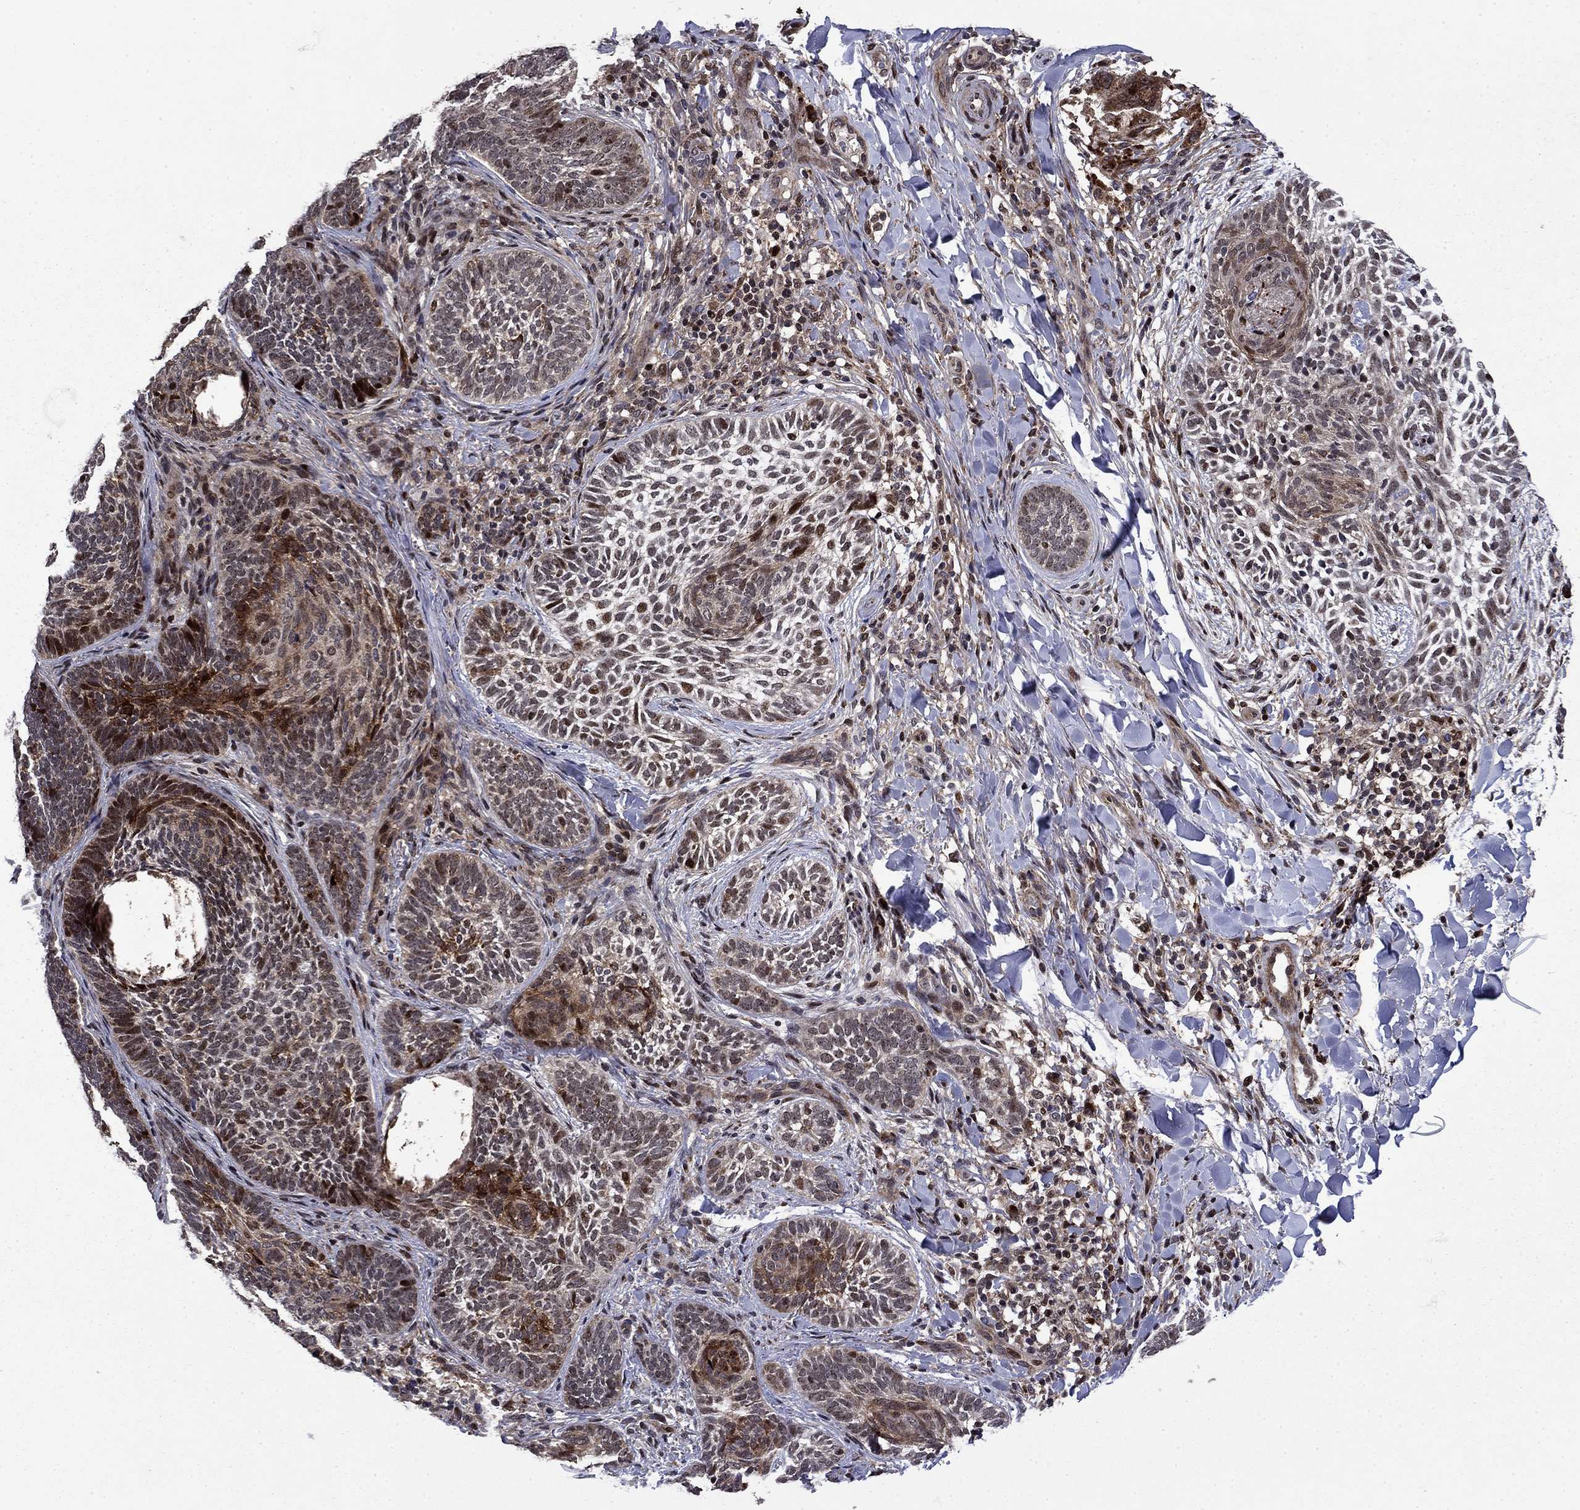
{"staining": {"intensity": "strong", "quantity": "<25%", "location": "cytoplasmic/membranous,nuclear"}, "tissue": "skin cancer", "cell_type": "Tumor cells", "image_type": "cancer", "snomed": [{"axis": "morphology", "description": "Normal tissue, NOS"}, {"axis": "morphology", "description": "Basal cell carcinoma"}, {"axis": "topography", "description": "Skin"}], "caption": "Skin cancer (basal cell carcinoma) was stained to show a protein in brown. There is medium levels of strong cytoplasmic/membranous and nuclear staining in about <25% of tumor cells.", "gene": "AGTPBP1", "patient": {"sex": "male", "age": 46}}